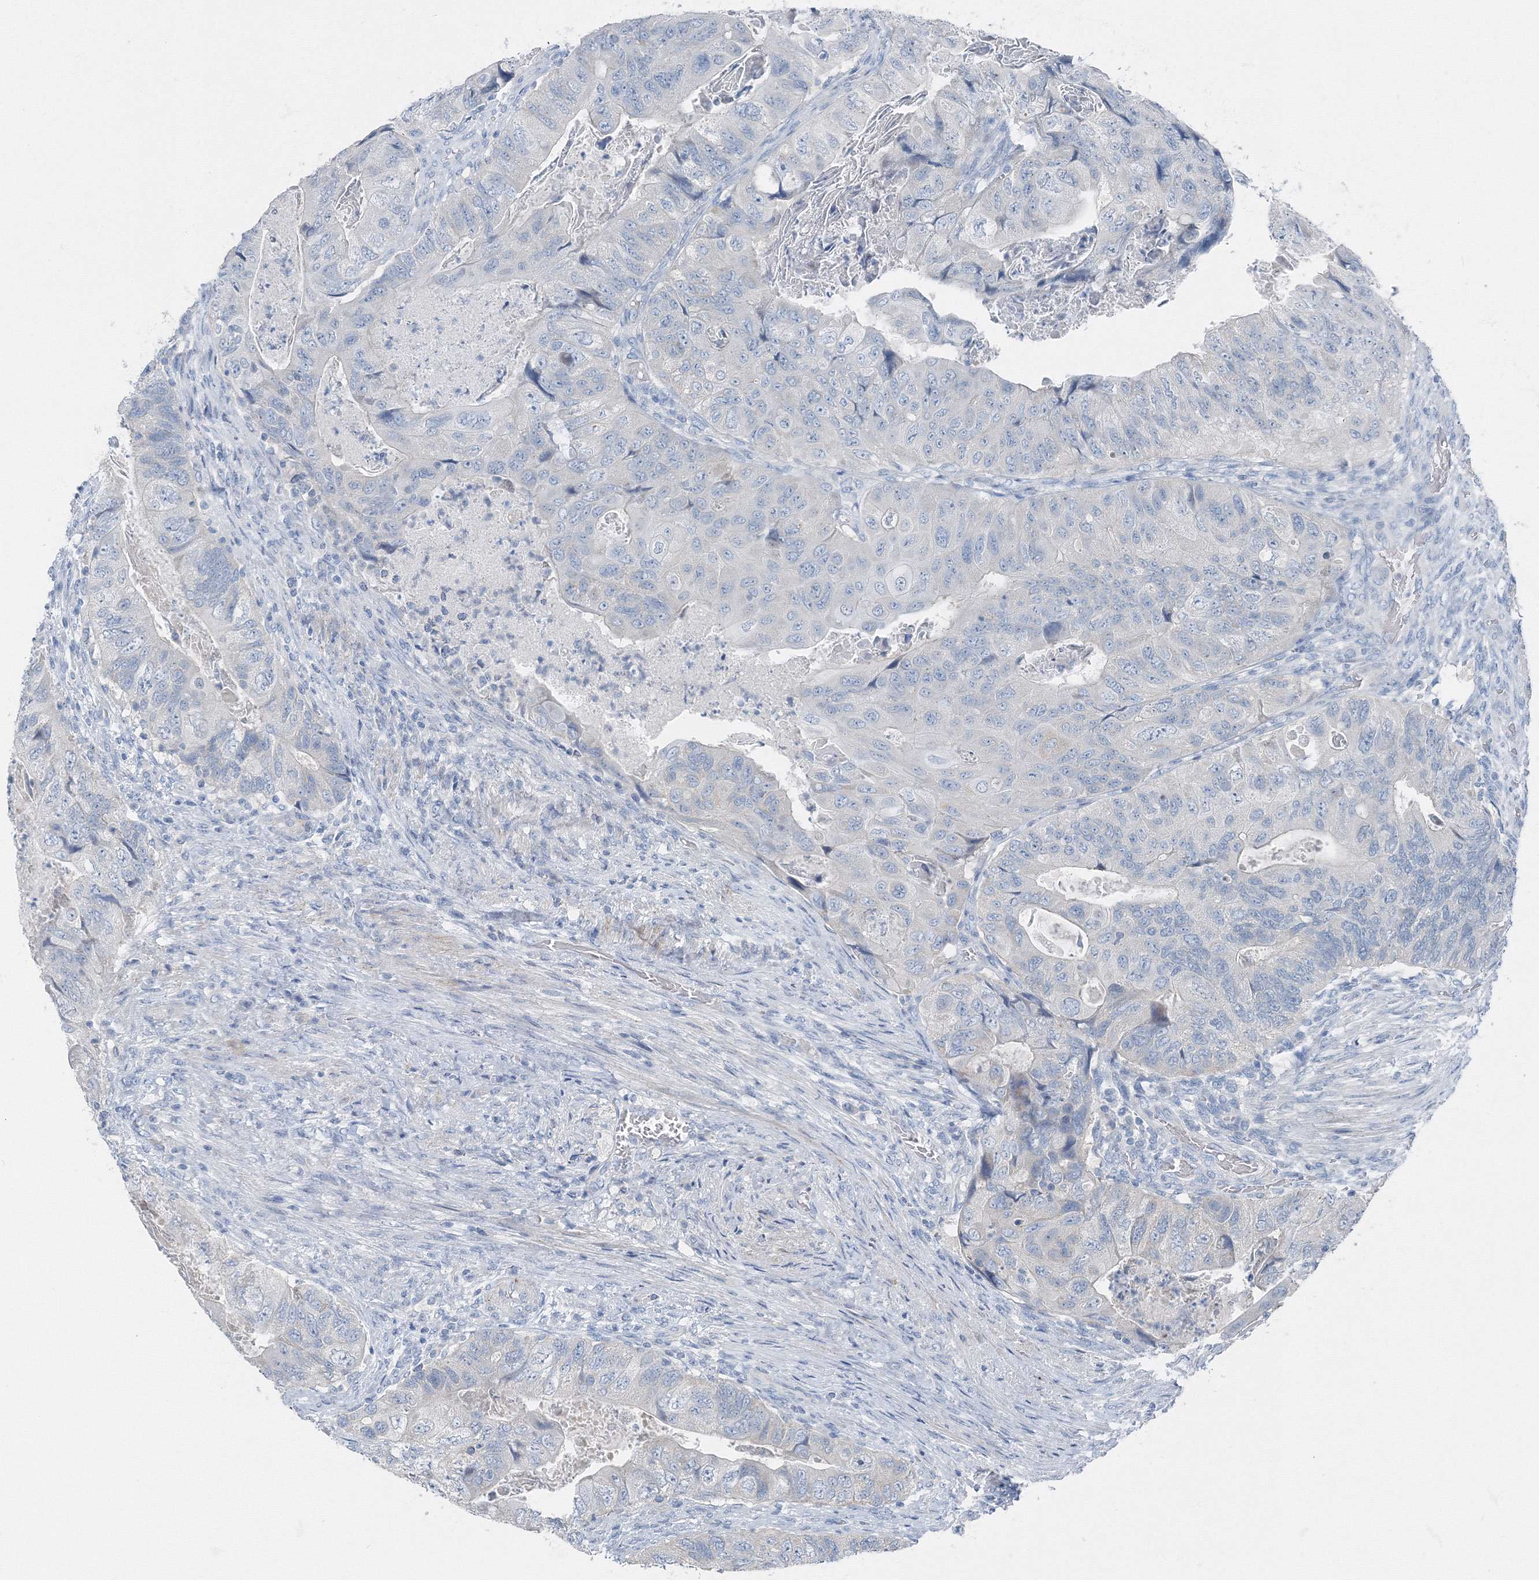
{"staining": {"intensity": "negative", "quantity": "none", "location": "none"}, "tissue": "colorectal cancer", "cell_type": "Tumor cells", "image_type": "cancer", "snomed": [{"axis": "morphology", "description": "Adenocarcinoma, NOS"}, {"axis": "topography", "description": "Rectum"}], "caption": "Image shows no protein expression in tumor cells of colorectal cancer tissue.", "gene": "AASDH", "patient": {"sex": "male", "age": 63}}